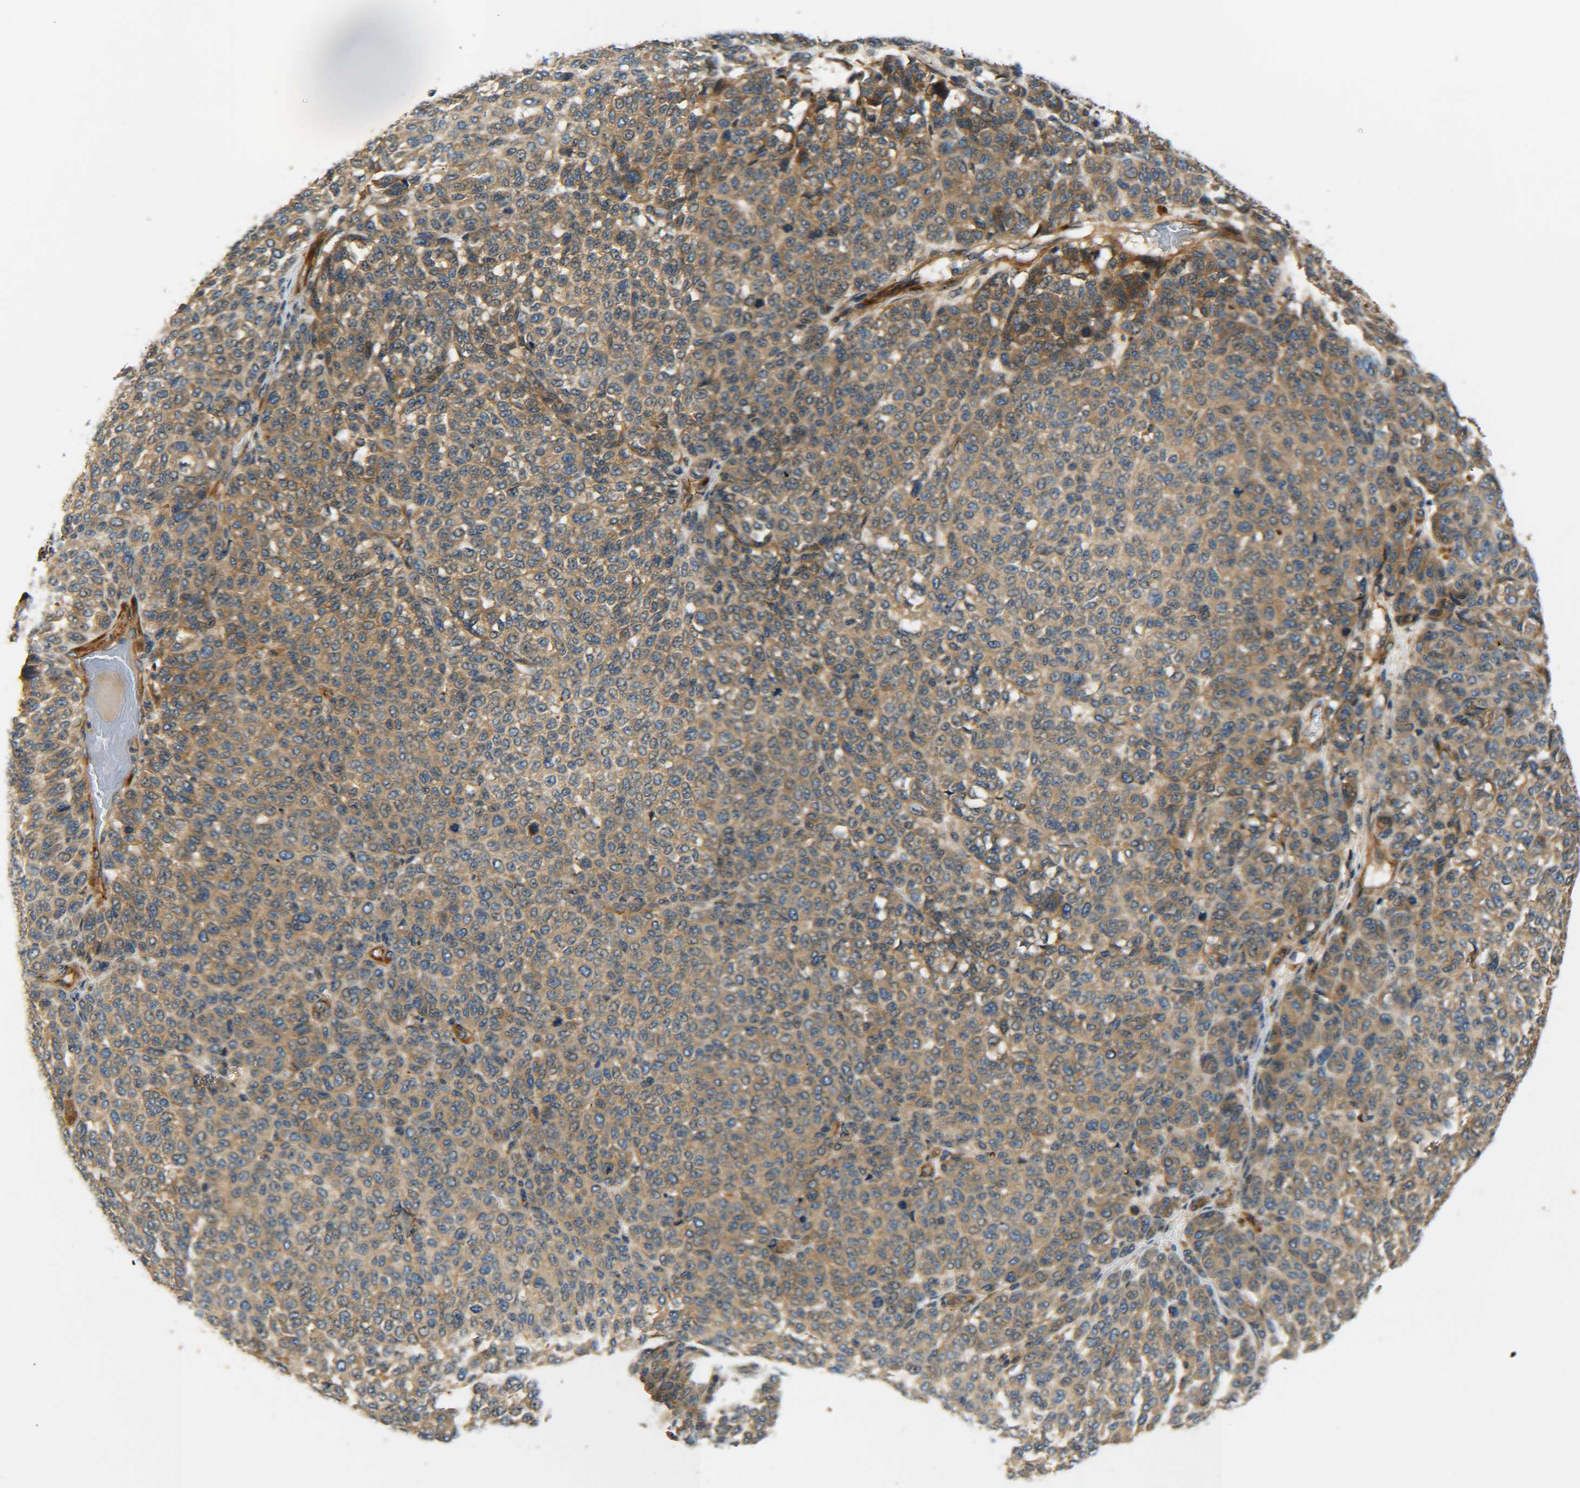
{"staining": {"intensity": "moderate", "quantity": ">75%", "location": "cytoplasmic/membranous"}, "tissue": "melanoma", "cell_type": "Tumor cells", "image_type": "cancer", "snomed": [{"axis": "morphology", "description": "Malignant melanoma, NOS"}, {"axis": "topography", "description": "Skin"}], "caption": "Protein staining exhibits moderate cytoplasmic/membranous positivity in about >75% of tumor cells in melanoma. The protein of interest is shown in brown color, while the nuclei are stained blue.", "gene": "LRCH3", "patient": {"sex": "male", "age": 59}}